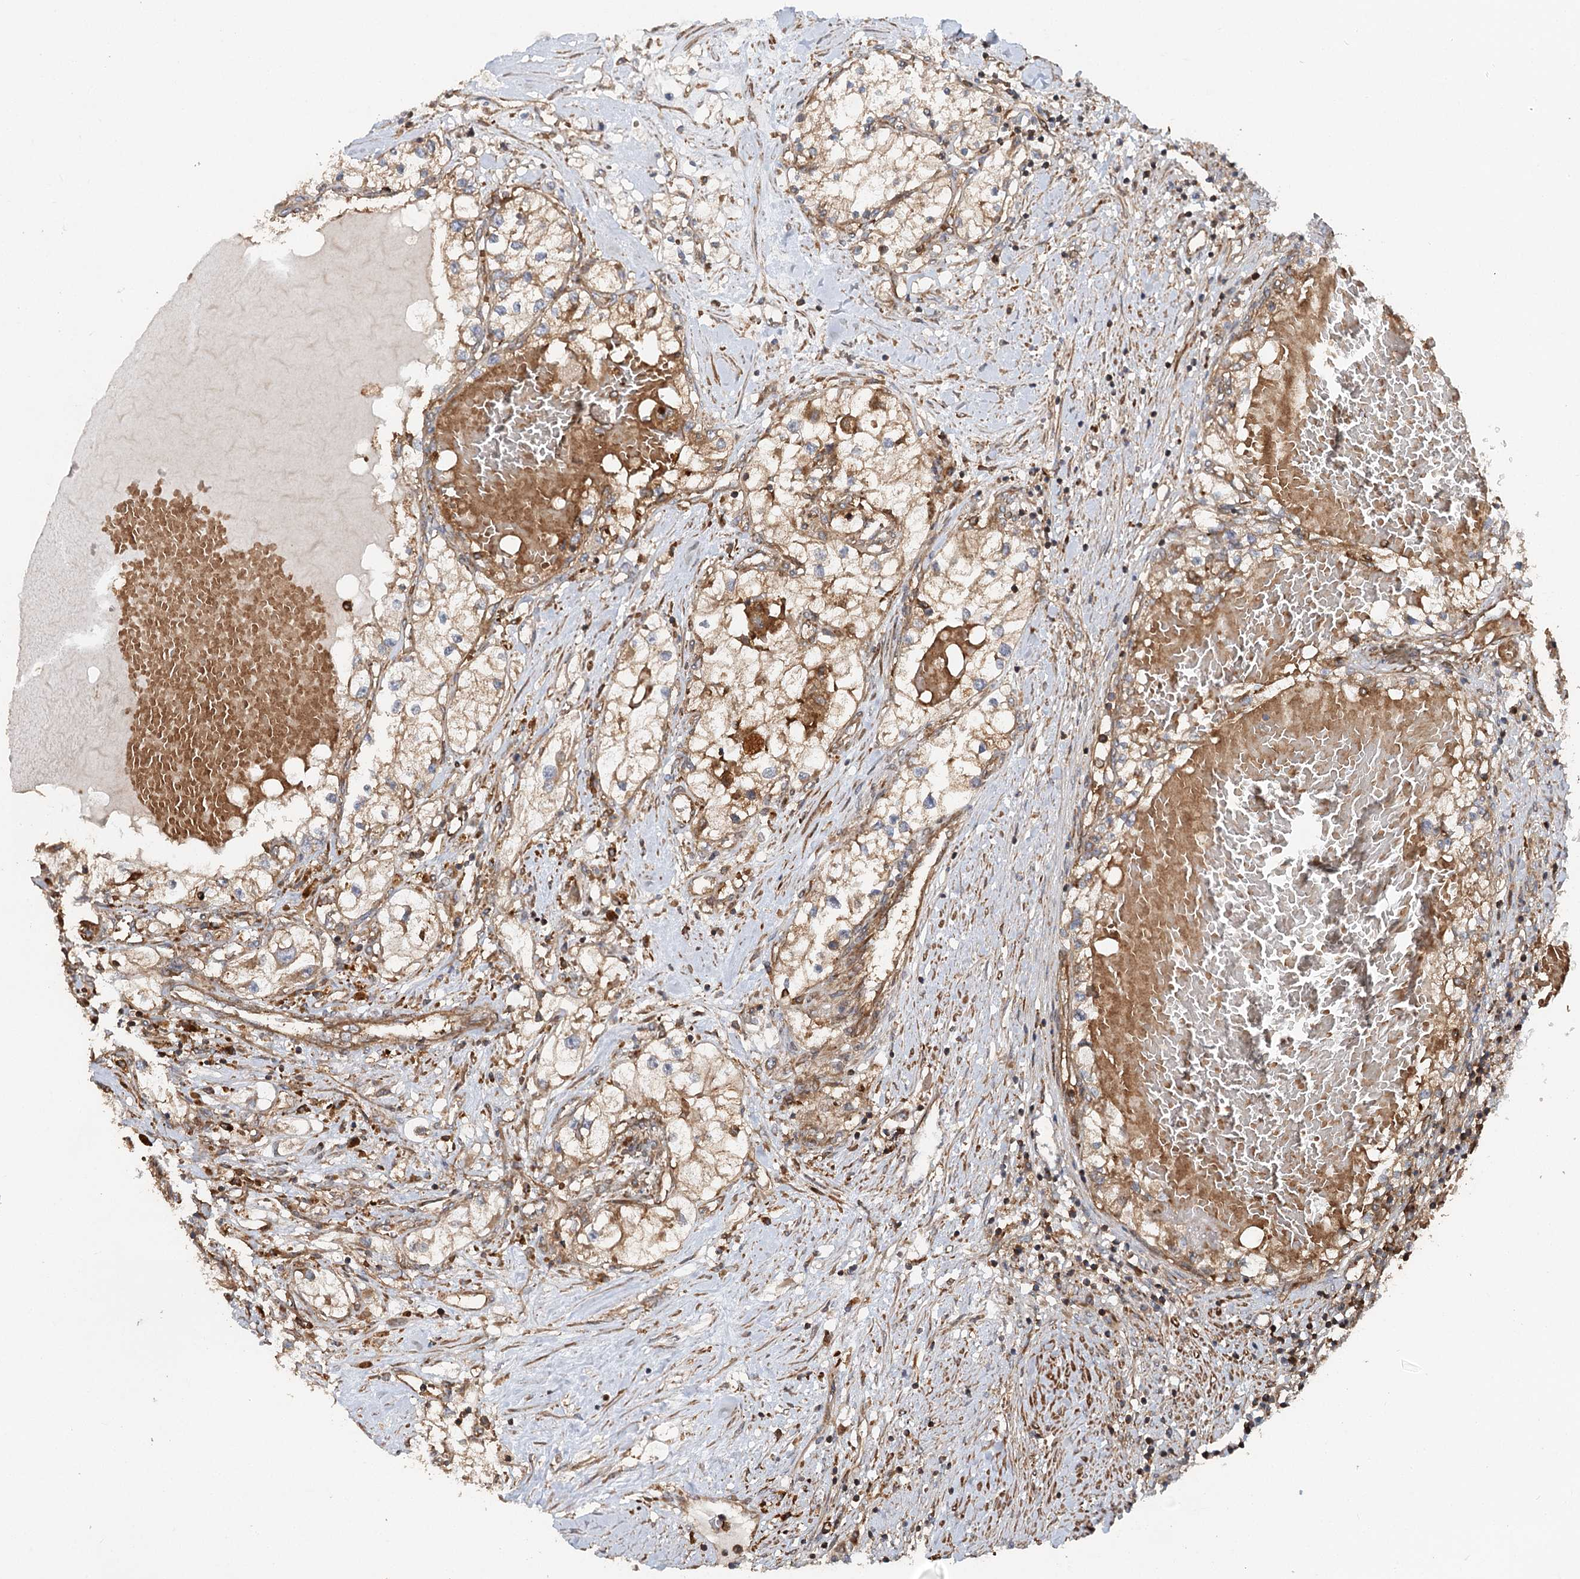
{"staining": {"intensity": "weak", "quantity": ">75%", "location": "cytoplasmic/membranous"}, "tissue": "renal cancer", "cell_type": "Tumor cells", "image_type": "cancer", "snomed": [{"axis": "morphology", "description": "Normal tissue, NOS"}, {"axis": "morphology", "description": "Adenocarcinoma, NOS"}, {"axis": "topography", "description": "Kidney"}], "caption": "Renal adenocarcinoma tissue reveals weak cytoplasmic/membranous staining in approximately >75% of tumor cells, visualized by immunohistochemistry.", "gene": "PAIP2", "patient": {"sex": "male", "age": 68}}